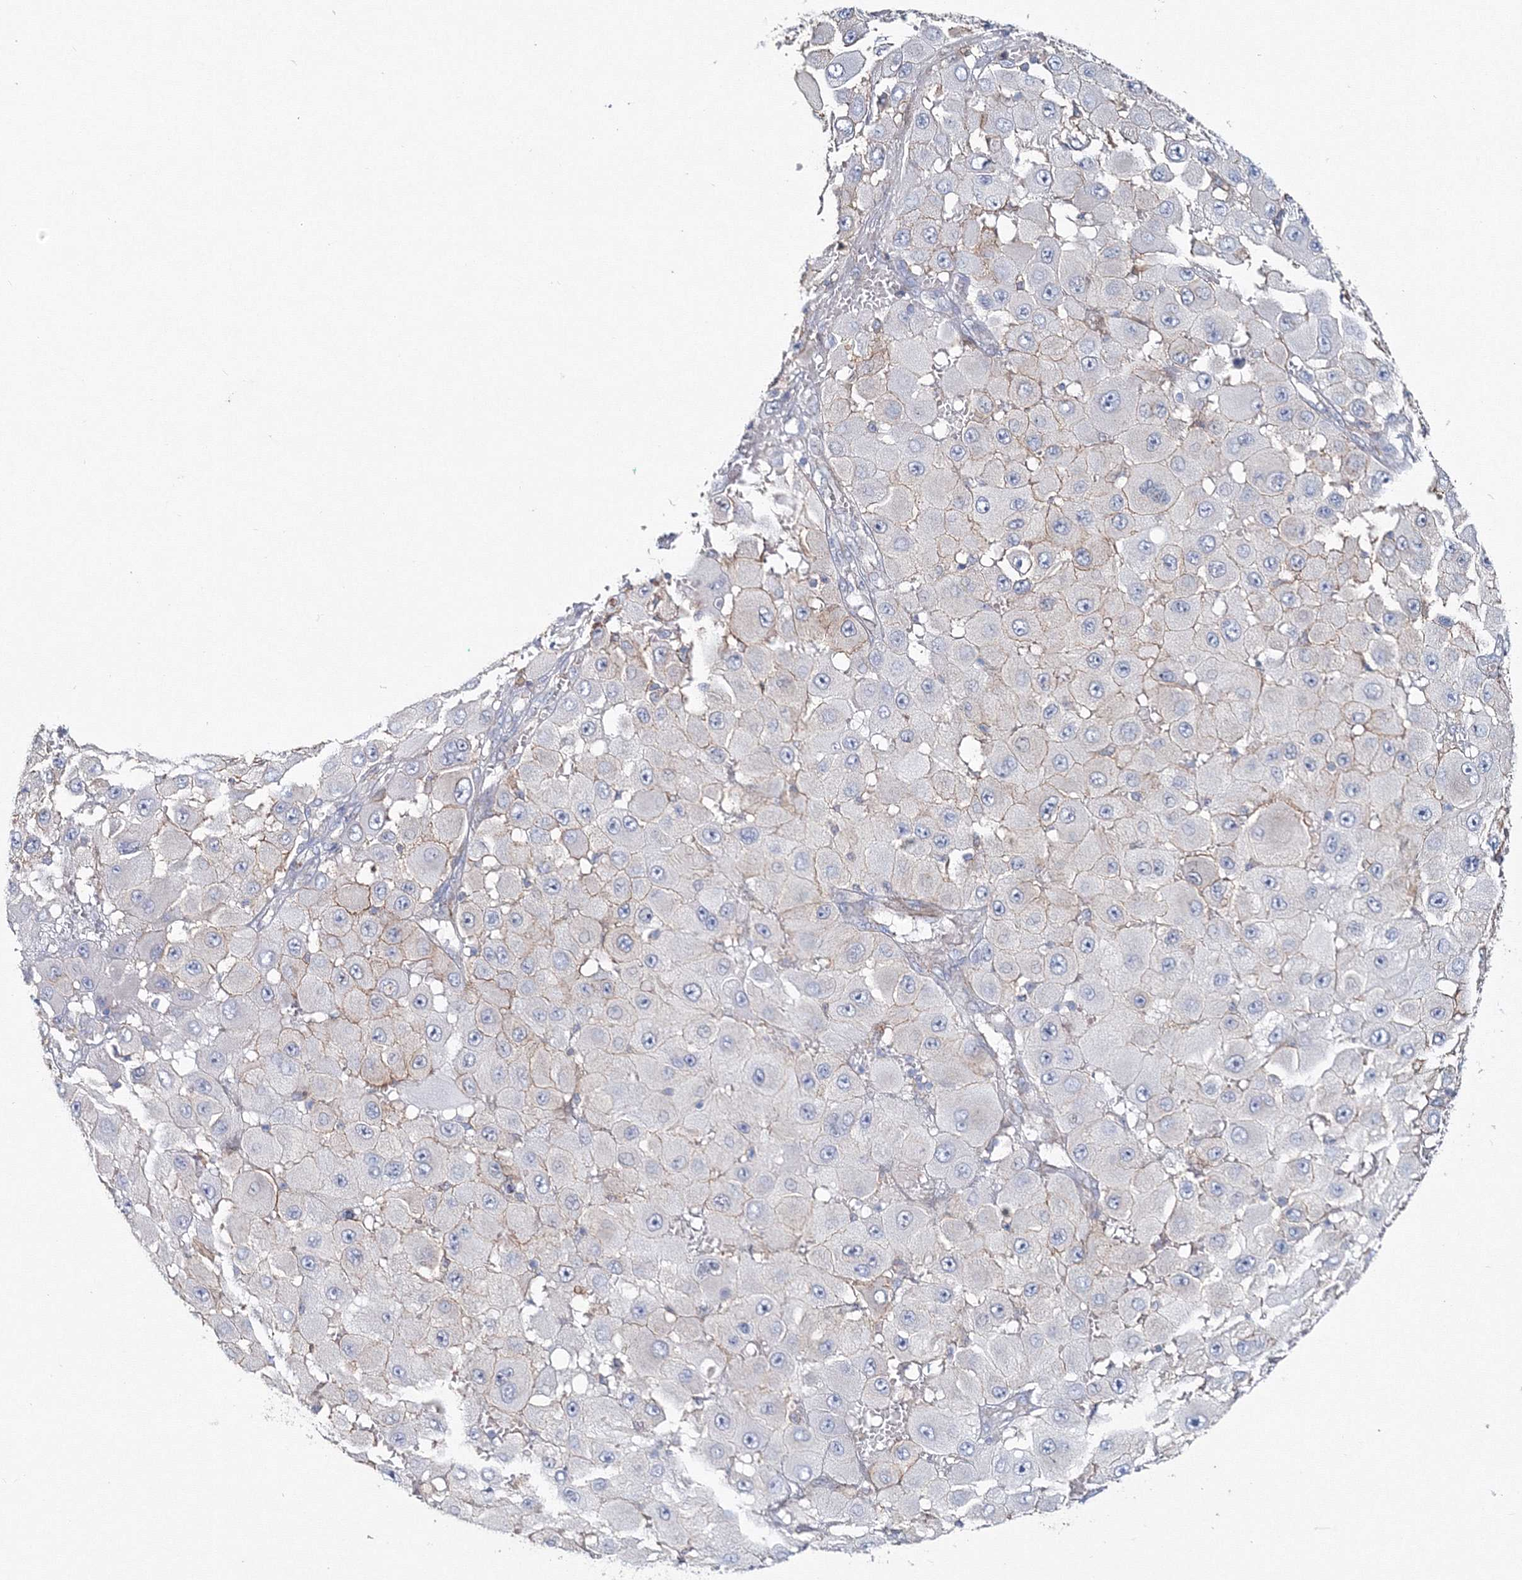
{"staining": {"intensity": "negative", "quantity": "none", "location": "none"}, "tissue": "melanoma", "cell_type": "Tumor cells", "image_type": "cancer", "snomed": [{"axis": "morphology", "description": "Malignant melanoma, NOS"}, {"axis": "topography", "description": "Skin"}], "caption": "The IHC micrograph has no significant positivity in tumor cells of malignant melanoma tissue. Brightfield microscopy of immunohistochemistry stained with DAB (brown) and hematoxylin (blue), captured at high magnification.", "gene": "GGA2", "patient": {"sex": "female", "age": 81}}